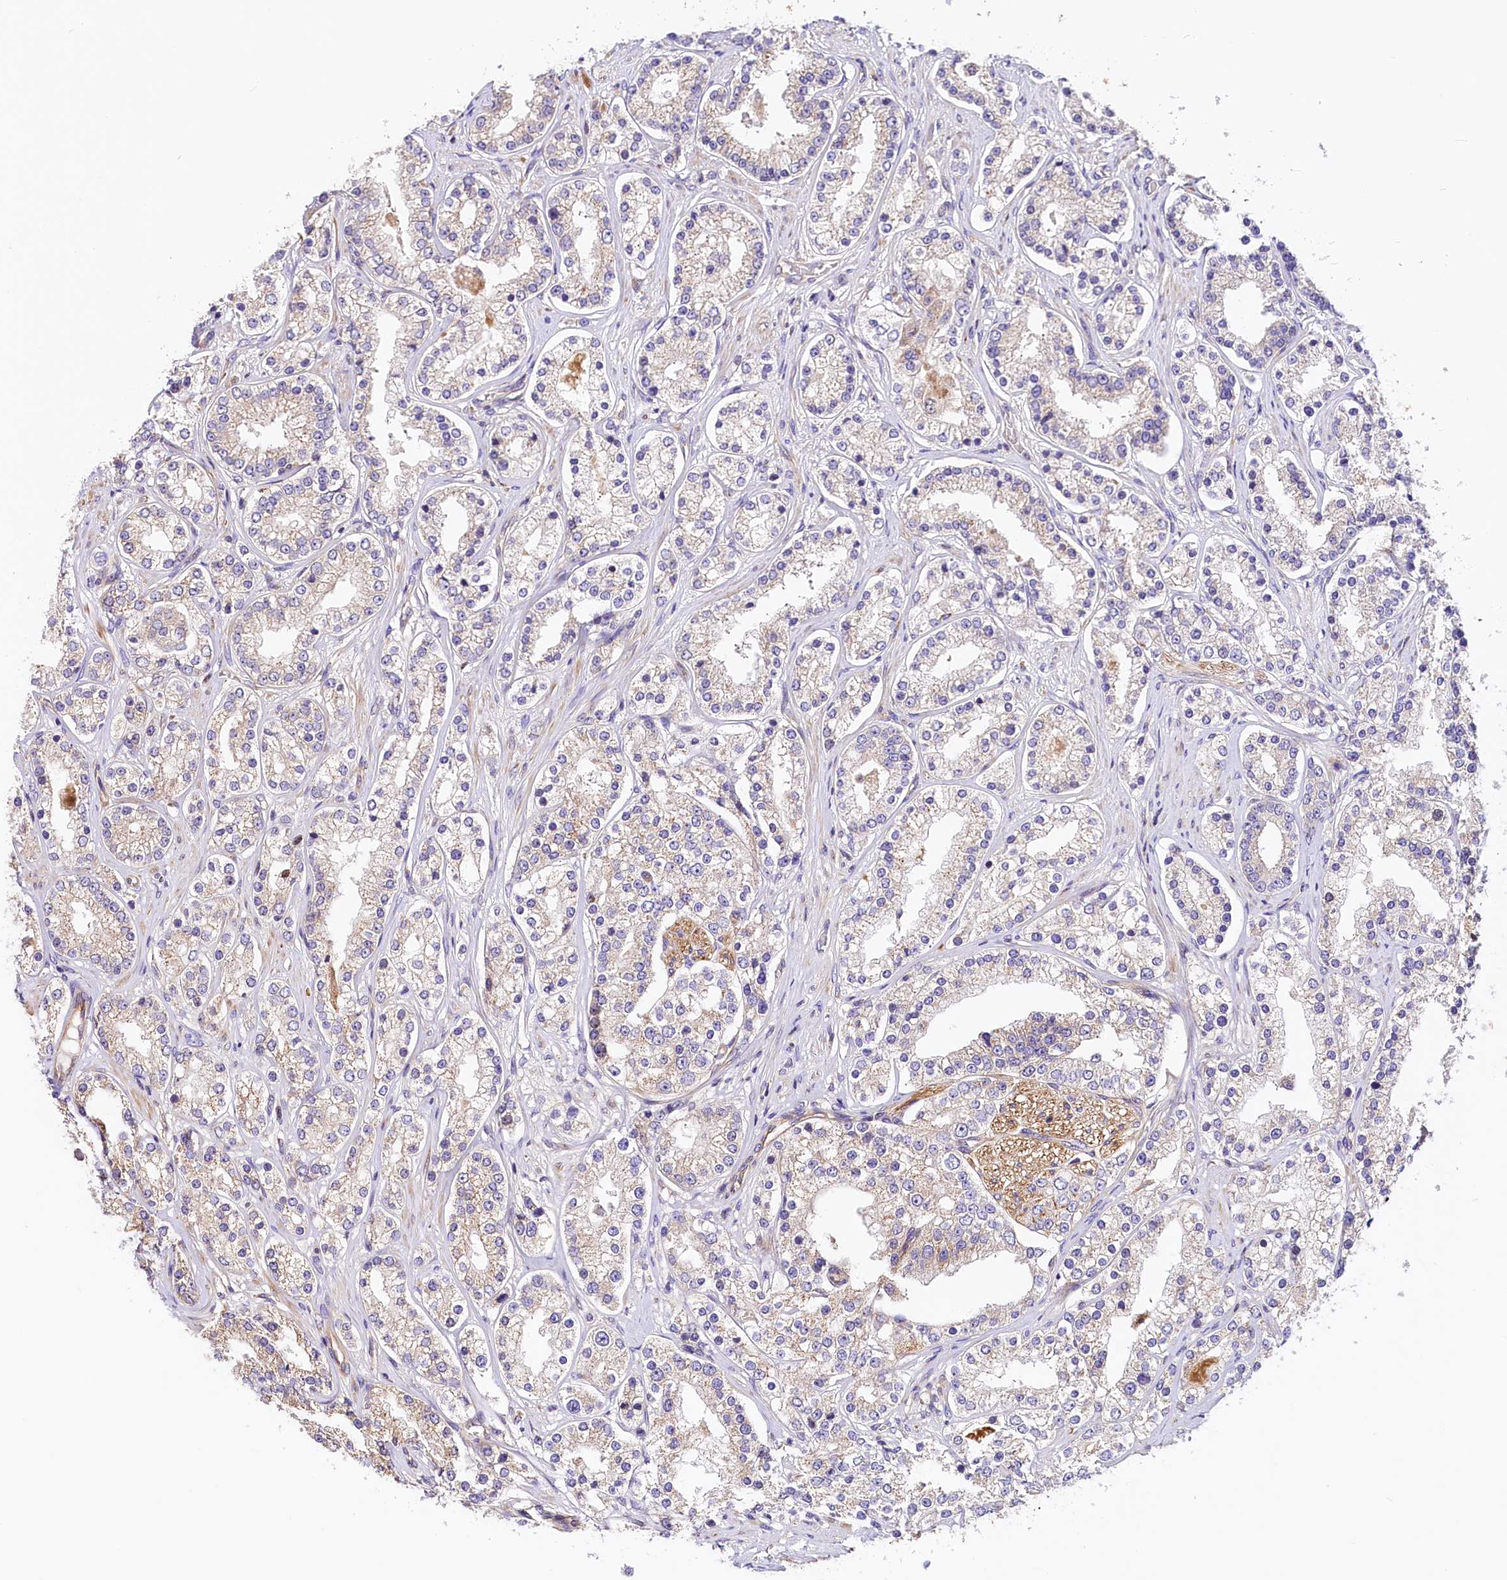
{"staining": {"intensity": "weak", "quantity": "<25%", "location": "cytoplasmic/membranous"}, "tissue": "prostate cancer", "cell_type": "Tumor cells", "image_type": "cancer", "snomed": [{"axis": "morphology", "description": "Normal tissue, NOS"}, {"axis": "morphology", "description": "Adenocarcinoma, High grade"}, {"axis": "topography", "description": "Prostate"}], "caption": "IHC of human prostate cancer (adenocarcinoma (high-grade)) reveals no expression in tumor cells.", "gene": "ARMC6", "patient": {"sex": "male", "age": 83}}